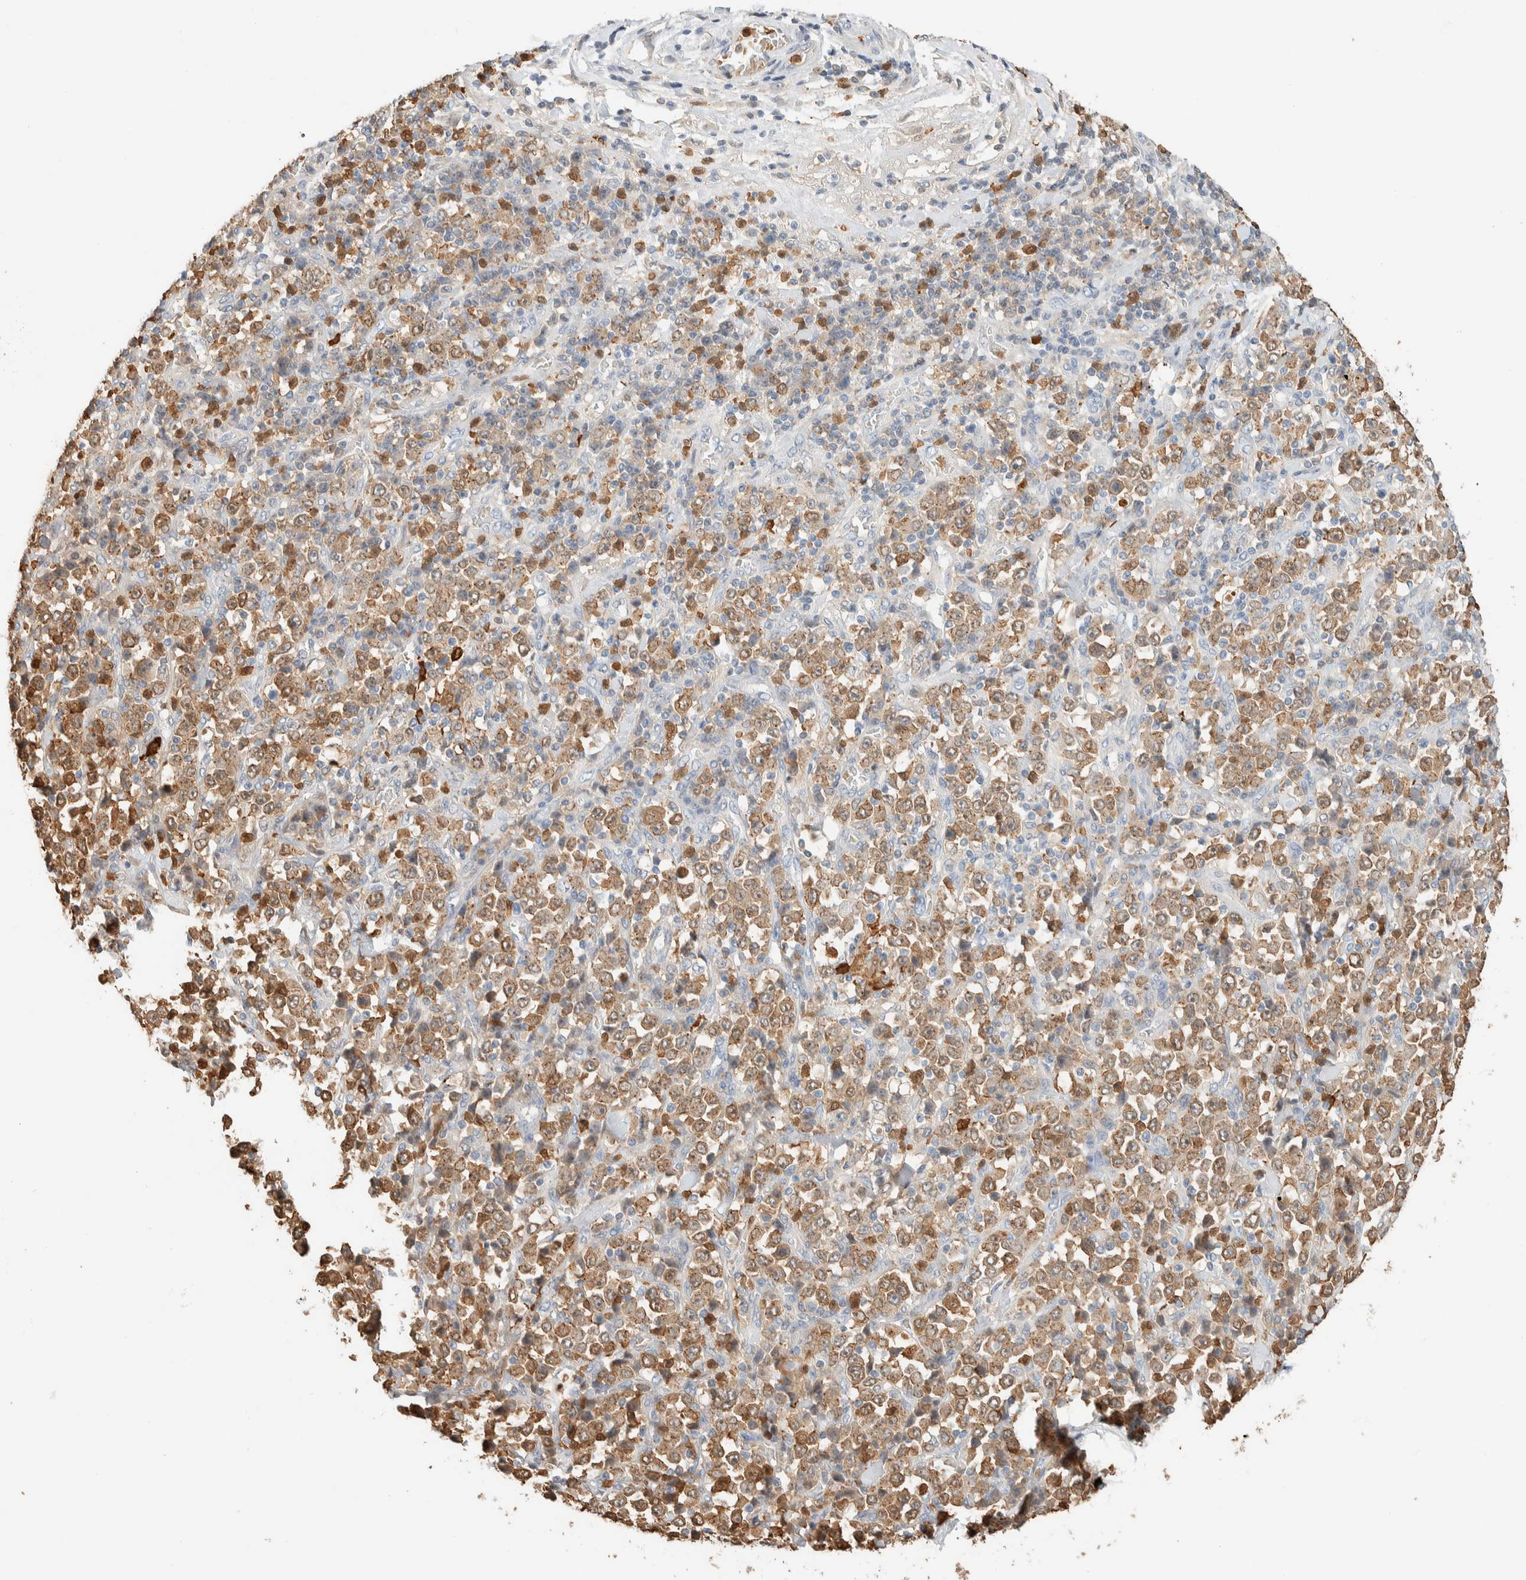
{"staining": {"intensity": "moderate", "quantity": "25%-75%", "location": "cytoplasmic/membranous"}, "tissue": "stomach cancer", "cell_type": "Tumor cells", "image_type": "cancer", "snomed": [{"axis": "morphology", "description": "Normal tissue, NOS"}, {"axis": "morphology", "description": "Adenocarcinoma, NOS"}, {"axis": "topography", "description": "Stomach, upper"}, {"axis": "topography", "description": "Stomach"}], "caption": "IHC photomicrograph of human stomach cancer stained for a protein (brown), which reveals medium levels of moderate cytoplasmic/membranous staining in approximately 25%-75% of tumor cells.", "gene": "SETD4", "patient": {"sex": "male", "age": 59}}